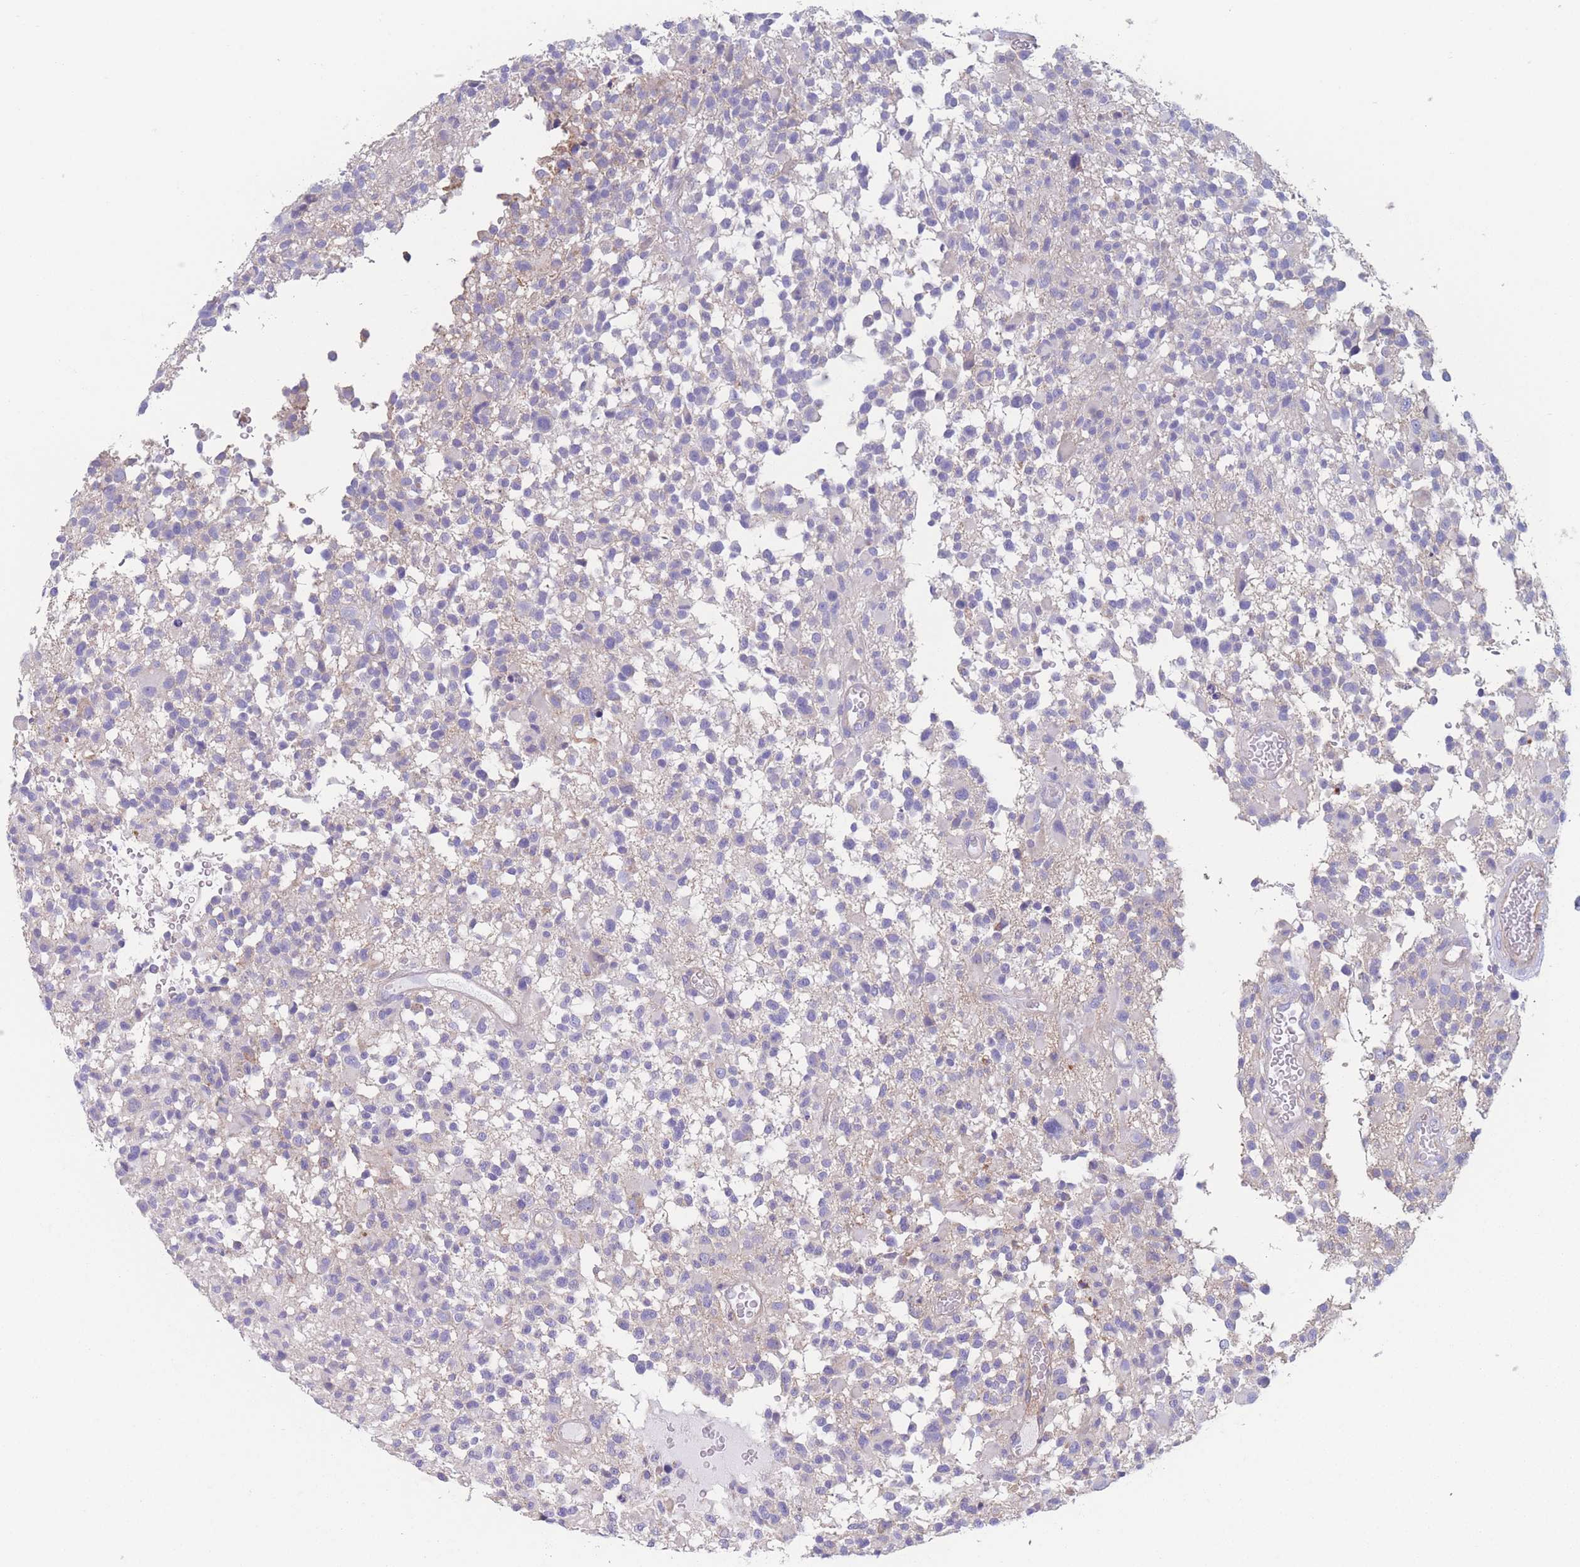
{"staining": {"intensity": "negative", "quantity": "none", "location": "none"}, "tissue": "glioma", "cell_type": "Tumor cells", "image_type": "cancer", "snomed": [{"axis": "morphology", "description": "Glioma, malignant, High grade"}, {"axis": "morphology", "description": "Glioblastoma, NOS"}, {"axis": "topography", "description": "Brain"}], "caption": "A histopathology image of human malignant high-grade glioma is negative for staining in tumor cells.", "gene": "ADH1A", "patient": {"sex": "male", "age": 60}}